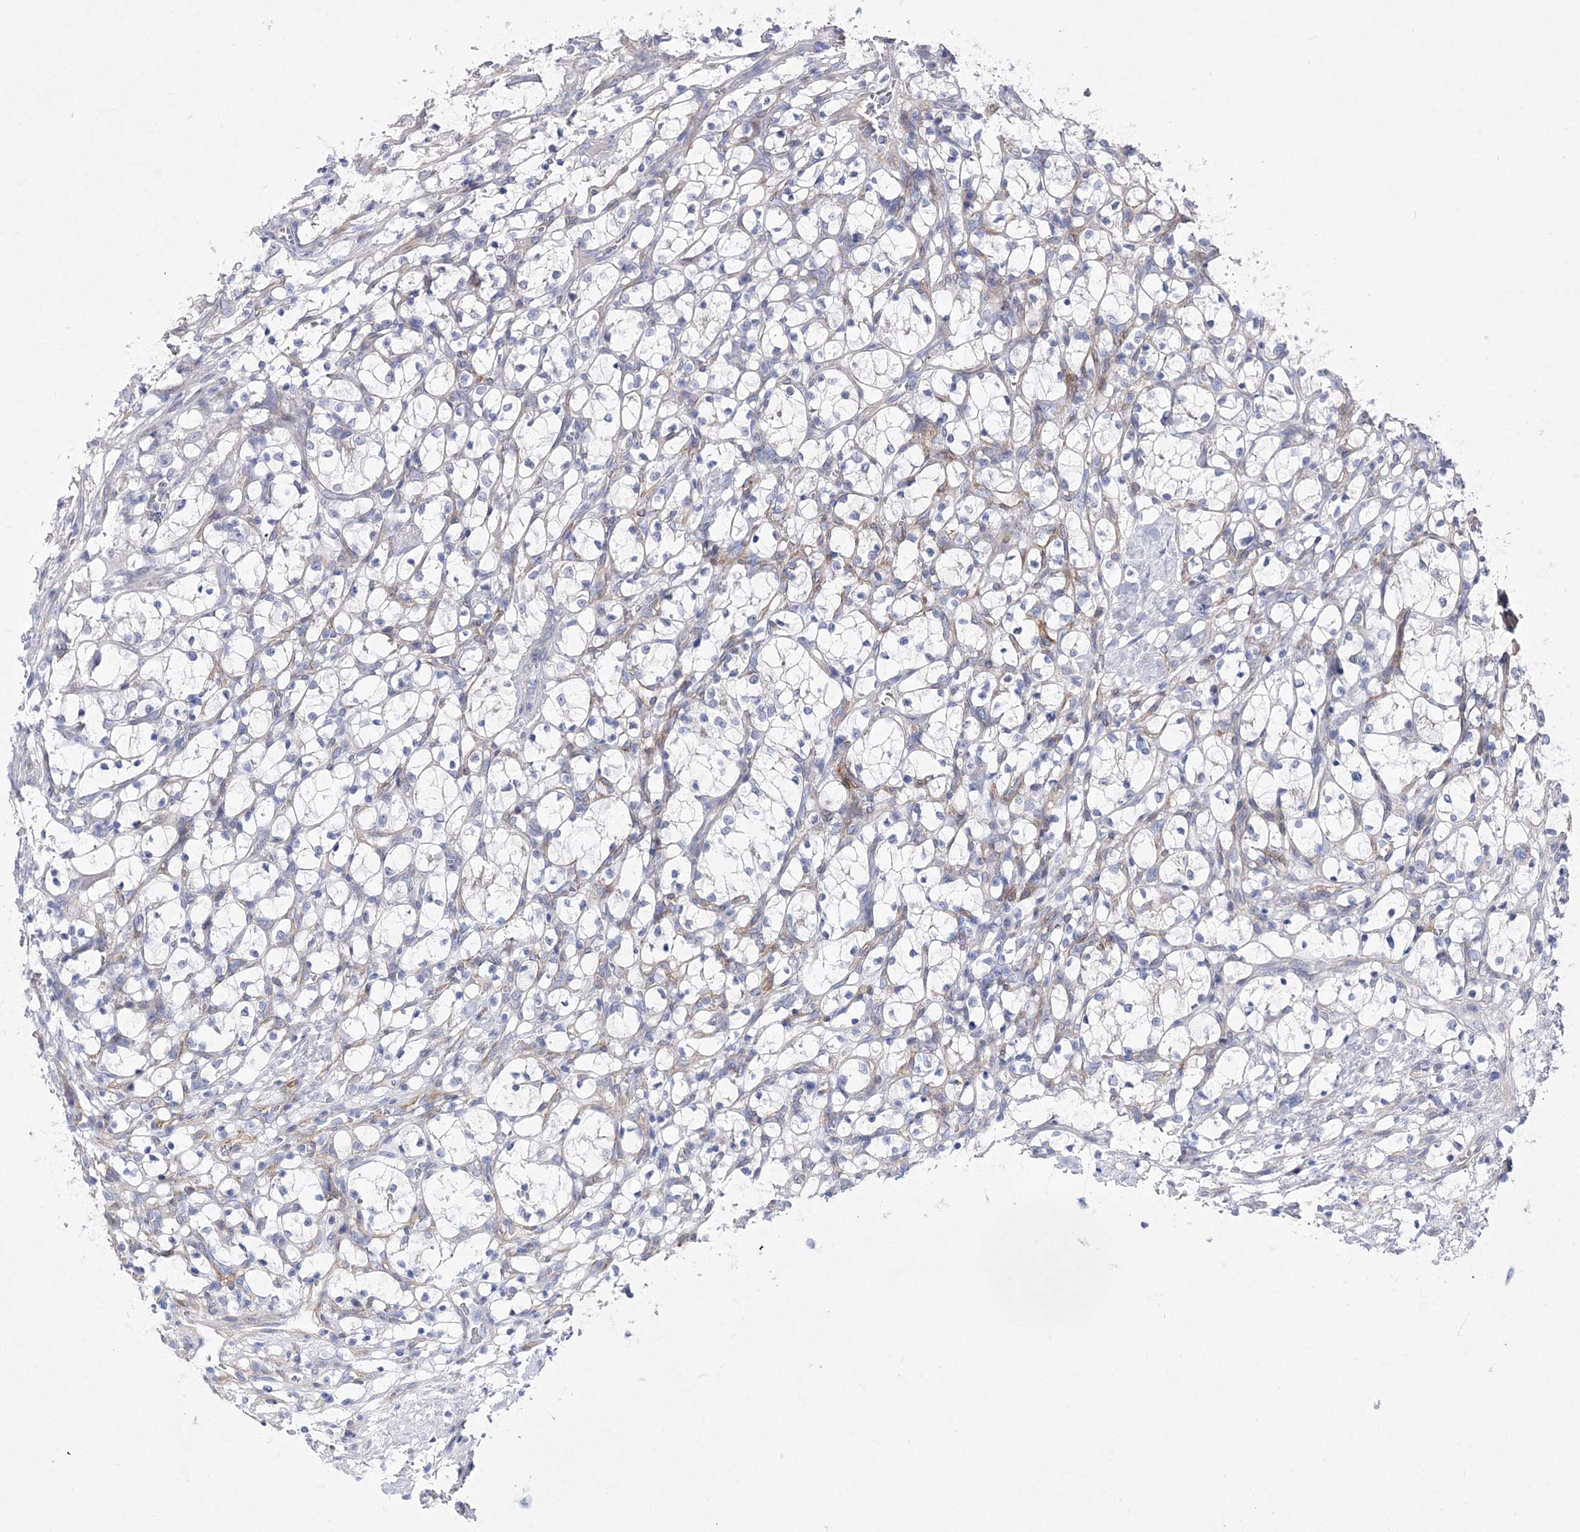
{"staining": {"intensity": "negative", "quantity": "none", "location": "none"}, "tissue": "renal cancer", "cell_type": "Tumor cells", "image_type": "cancer", "snomed": [{"axis": "morphology", "description": "Adenocarcinoma, NOS"}, {"axis": "topography", "description": "Kidney"}], "caption": "Renal cancer stained for a protein using IHC shows no staining tumor cells.", "gene": "ANO1", "patient": {"sex": "female", "age": 69}}